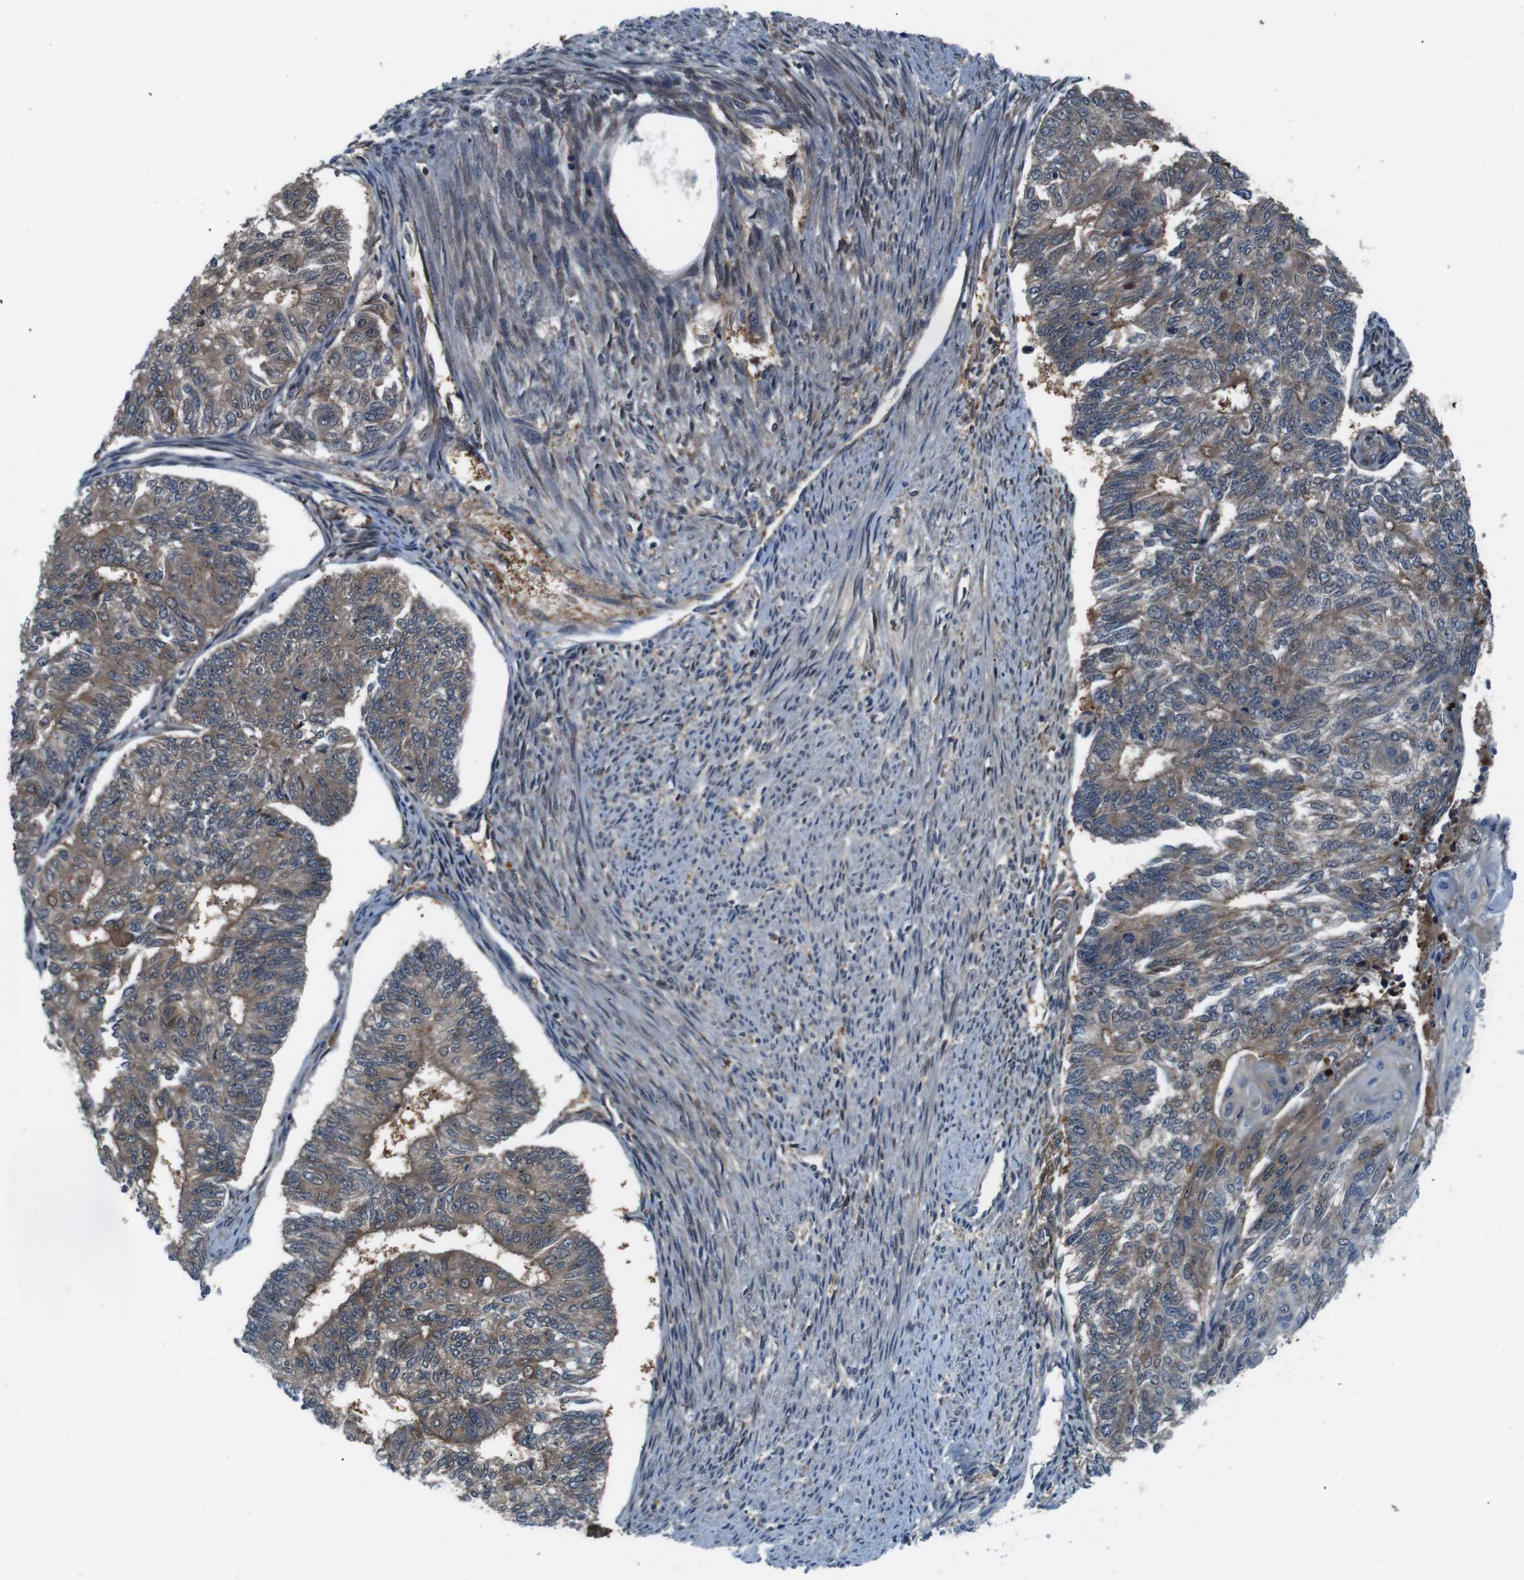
{"staining": {"intensity": "moderate", "quantity": ">75%", "location": "cytoplasmic/membranous"}, "tissue": "endometrial cancer", "cell_type": "Tumor cells", "image_type": "cancer", "snomed": [{"axis": "morphology", "description": "Adenocarcinoma, NOS"}, {"axis": "topography", "description": "Endometrium"}], "caption": "IHC (DAB) staining of human endometrial cancer reveals moderate cytoplasmic/membranous protein expression in approximately >75% of tumor cells.", "gene": "LRP5", "patient": {"sex": "female", "age": 32}}